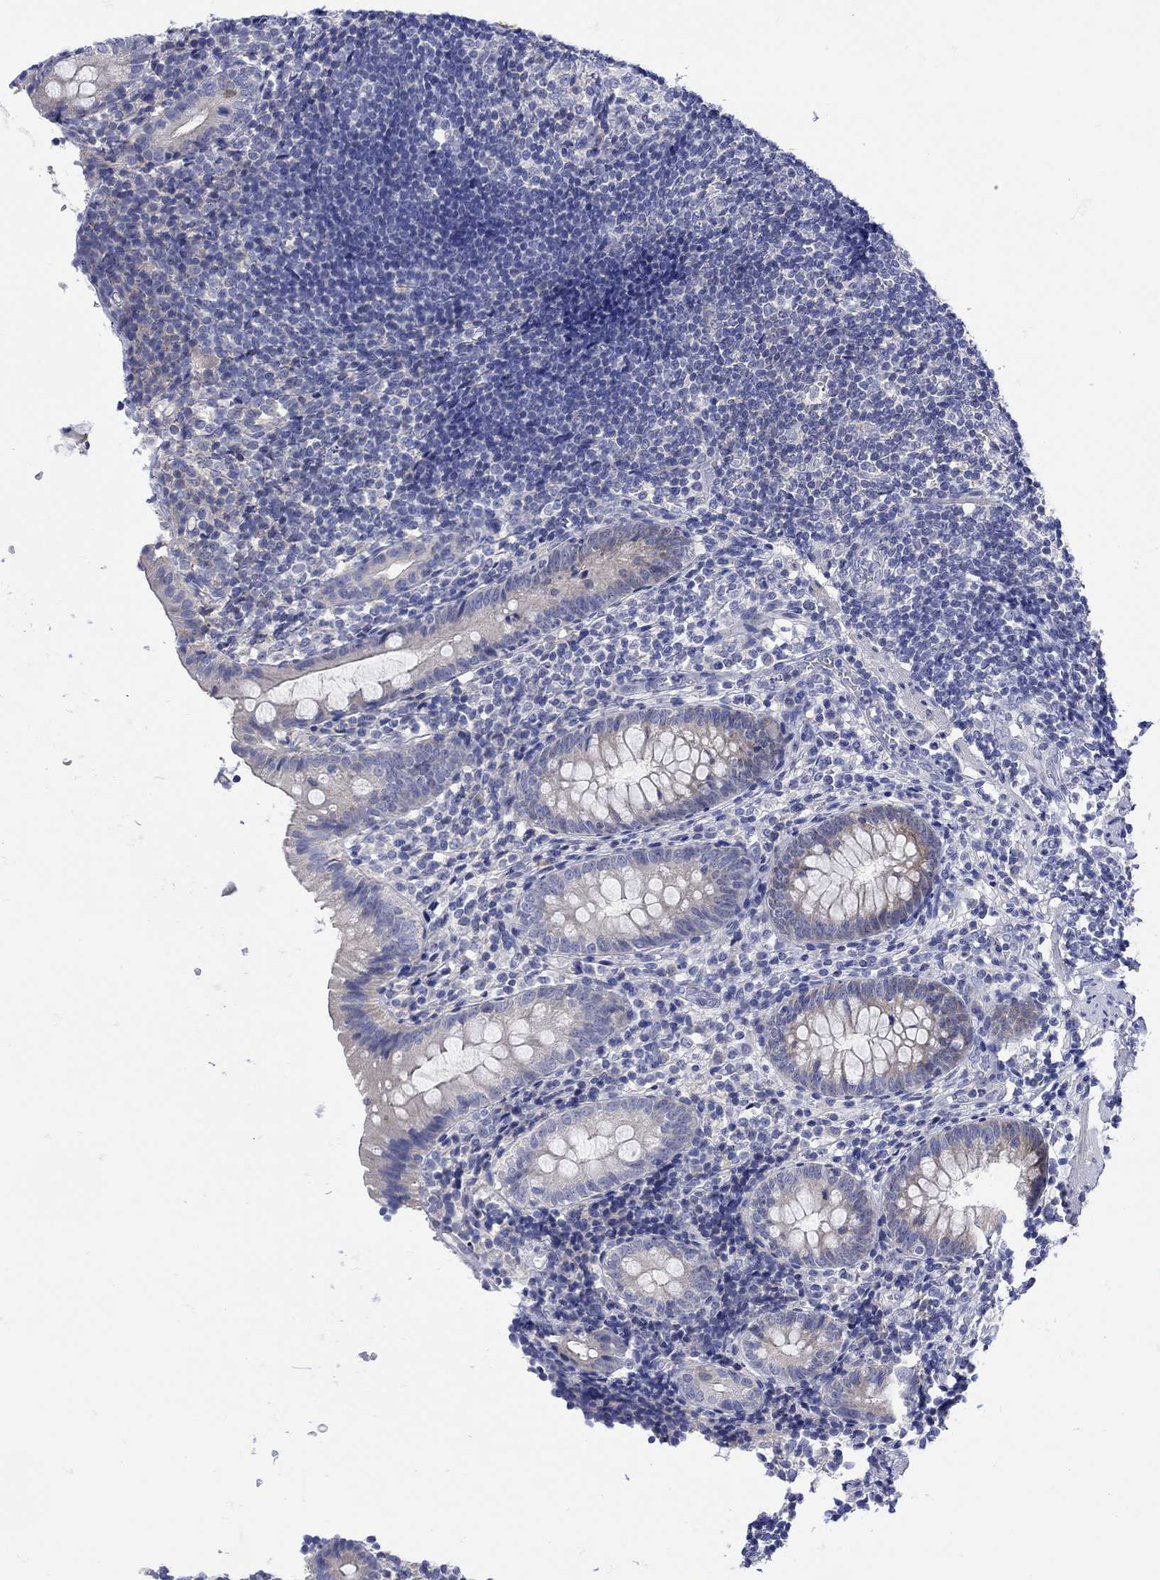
{"staining": {"intensity": "negative", "quantity": "none", "location": "none"}, "tissue": "appendix", "cell_type": "Glandular cells", "image_type": "normal", "snomed": [{"axis": "morphology", "description": "Normal tissue, NOS"}, {"axis": "topography", "description": "Appendix"}], "caption": "DAB (3,3'-diaminobenzidine) immunohistochemical staining of normal human appendix displays no significant staining in glandular cells. Brightfield microscopy of IHC stained with DAB (brown) and hematoxylin (blue), captured at high magnification.", "gene": "MSI1", "patient": {"sex": "female", "age": 40}}